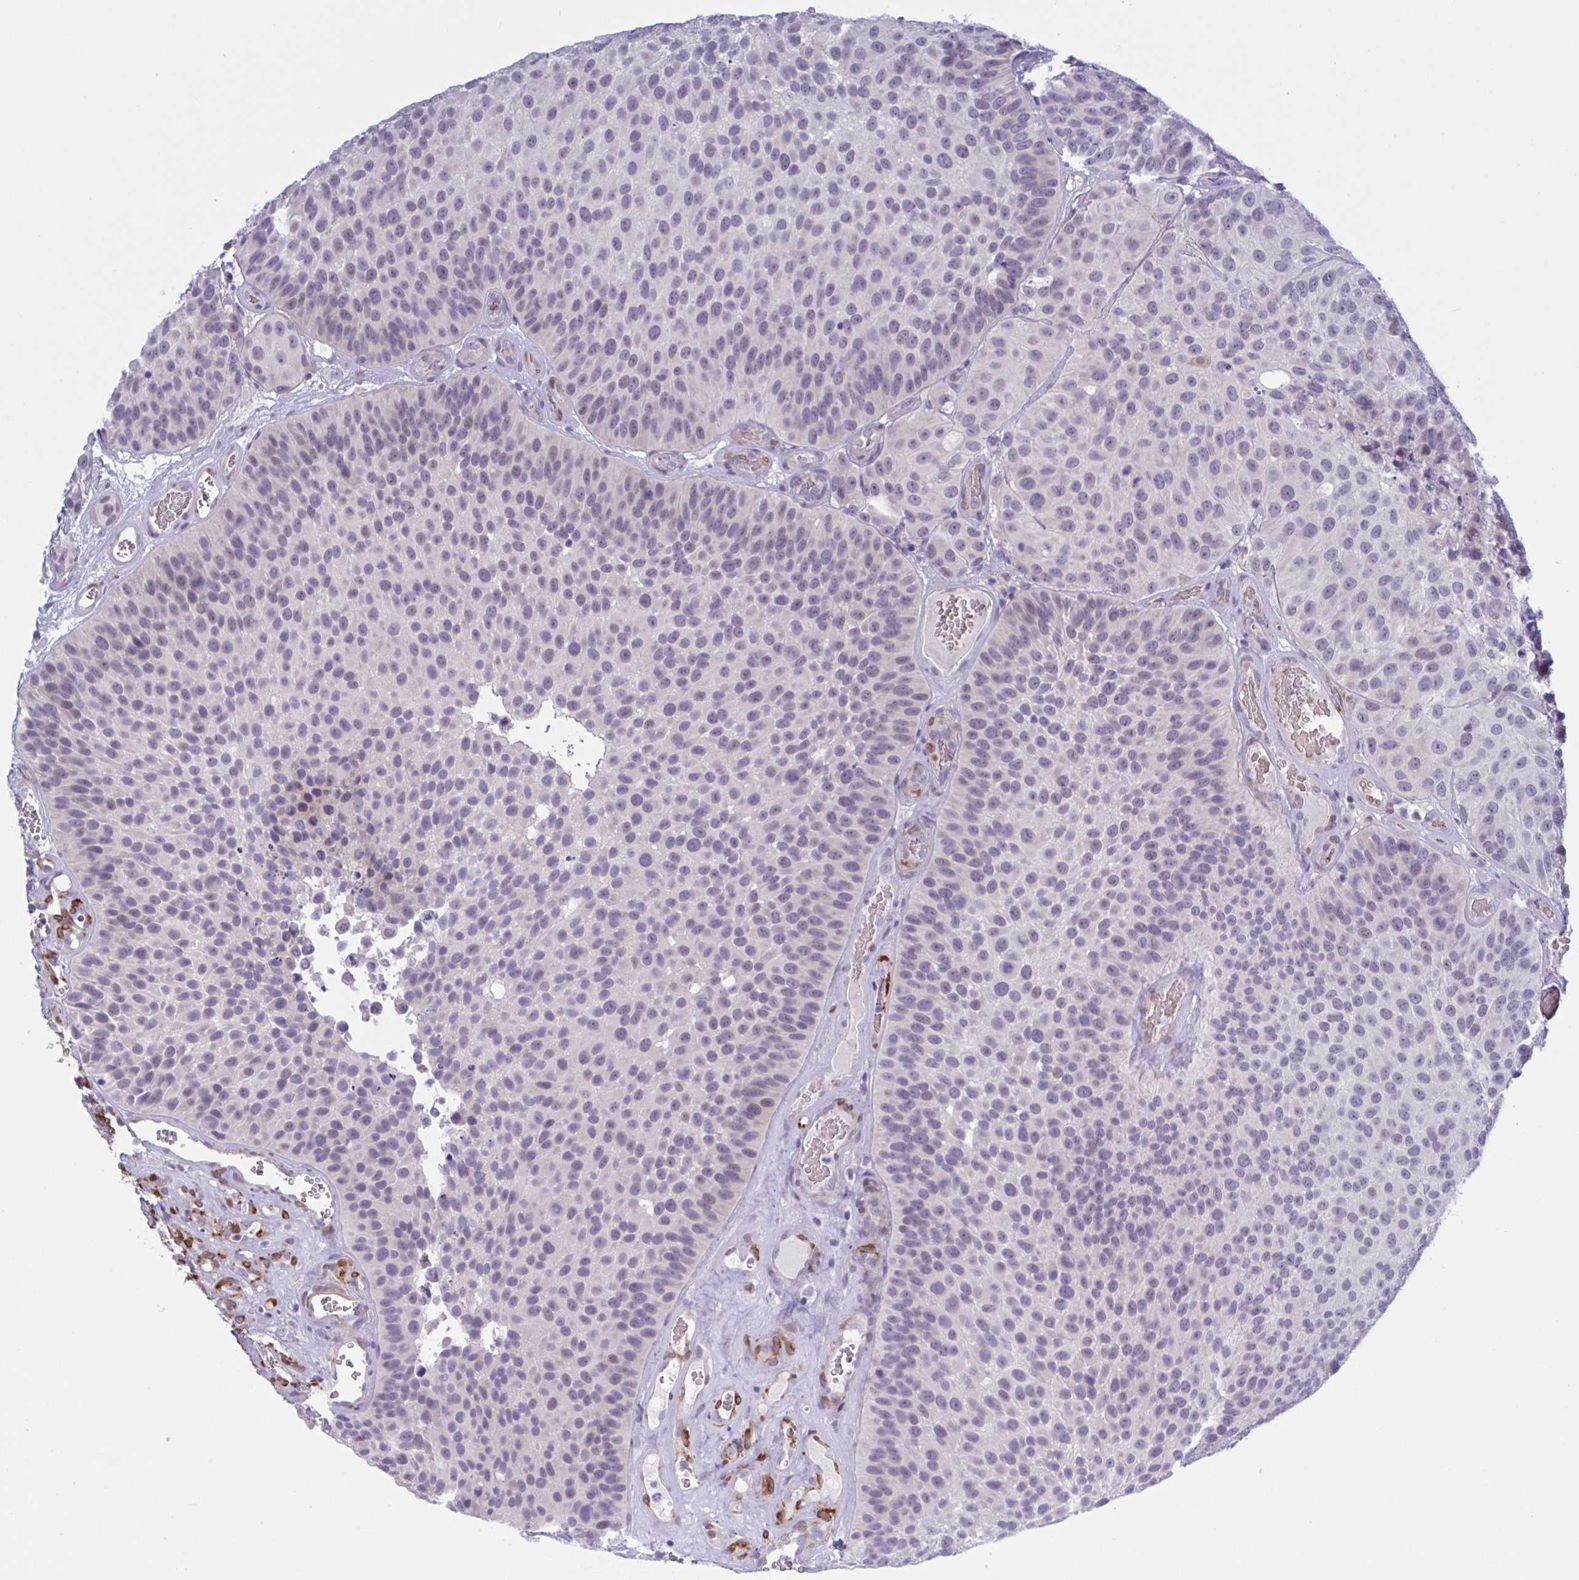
{"staining": {"intensity": "negative", "quantity": "none", "location": "none"}, "tissue": "urothelial cancer", "cell_type": "Tumor cells", "image_type": "cancer", "snomed": [{"axis": "morphology", "description": "Urothelial carcinoma, Low grade"}, {"axis": "topography", "description": "Urinary bladder"}], "caption": "Immunohistochemistry of low-grade urothelial carcinoma demonstrates no staining in tumor cells.", "gene": "HSD11B2", "patient": {"sex": "male", "age": 76}}